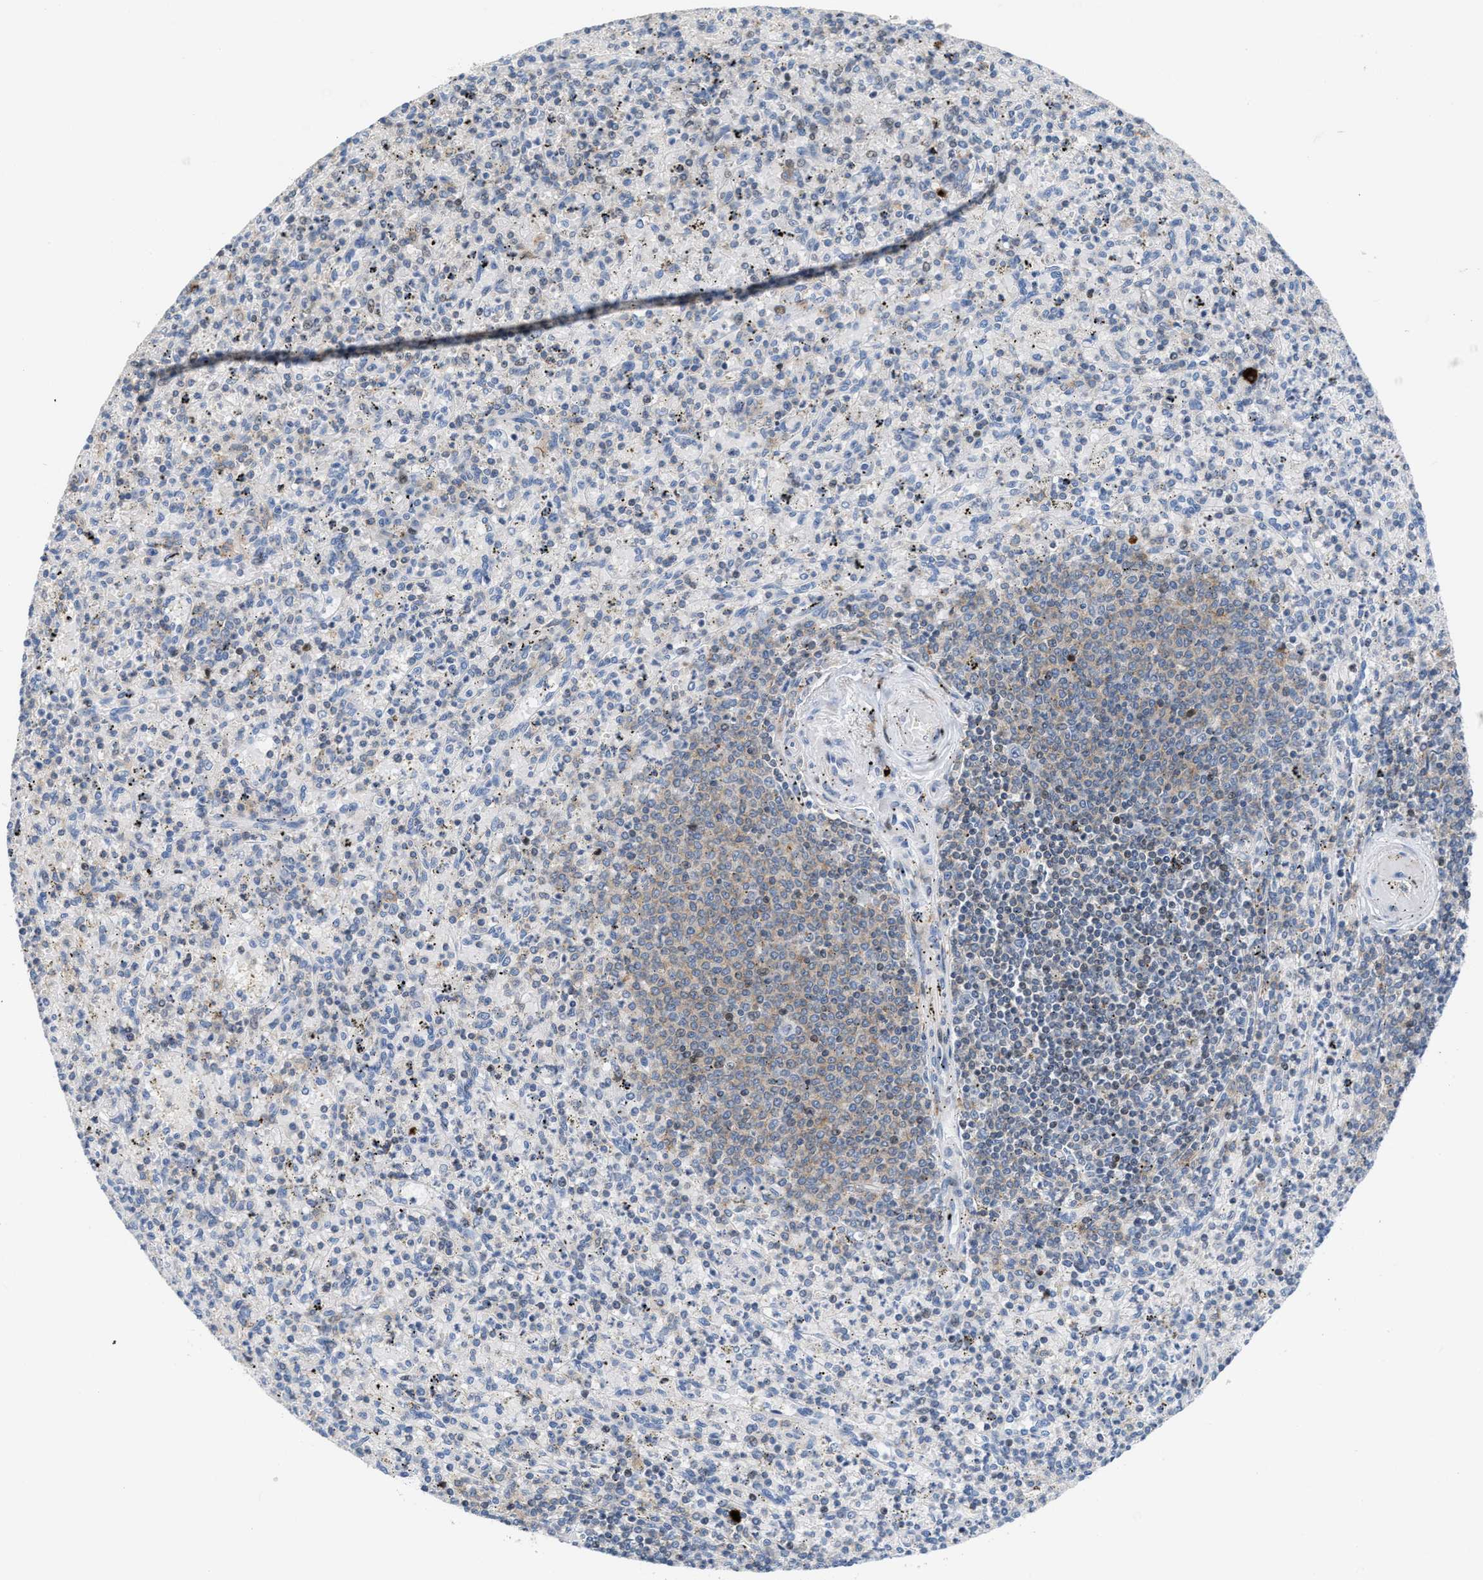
{"staining": {"intensity": "moderate", "quantity": "<25%", "location": "cytoplasmic/membranous"}, "tissue": "spleen", "cell_type": "Cells in red pulp", "image_type": "normal", "snomed": [{"axis": "morphology", "description": "Normal tissue, NOS"}, {"axis": "topography", "description": "Spleen"}], "caption": "Immunohistochemistry (IHC) micrograph of benign spleen: spleen stained using immunohistochemistry reveals low levels of moderate protein expression localized specifically in the cytoplasmic/membranous of cells in red pulp, appearing as a cytoplasmic/membranous brown color.", "gene": "ATP9A", "patient": {"sex": "male", "age": 72}}